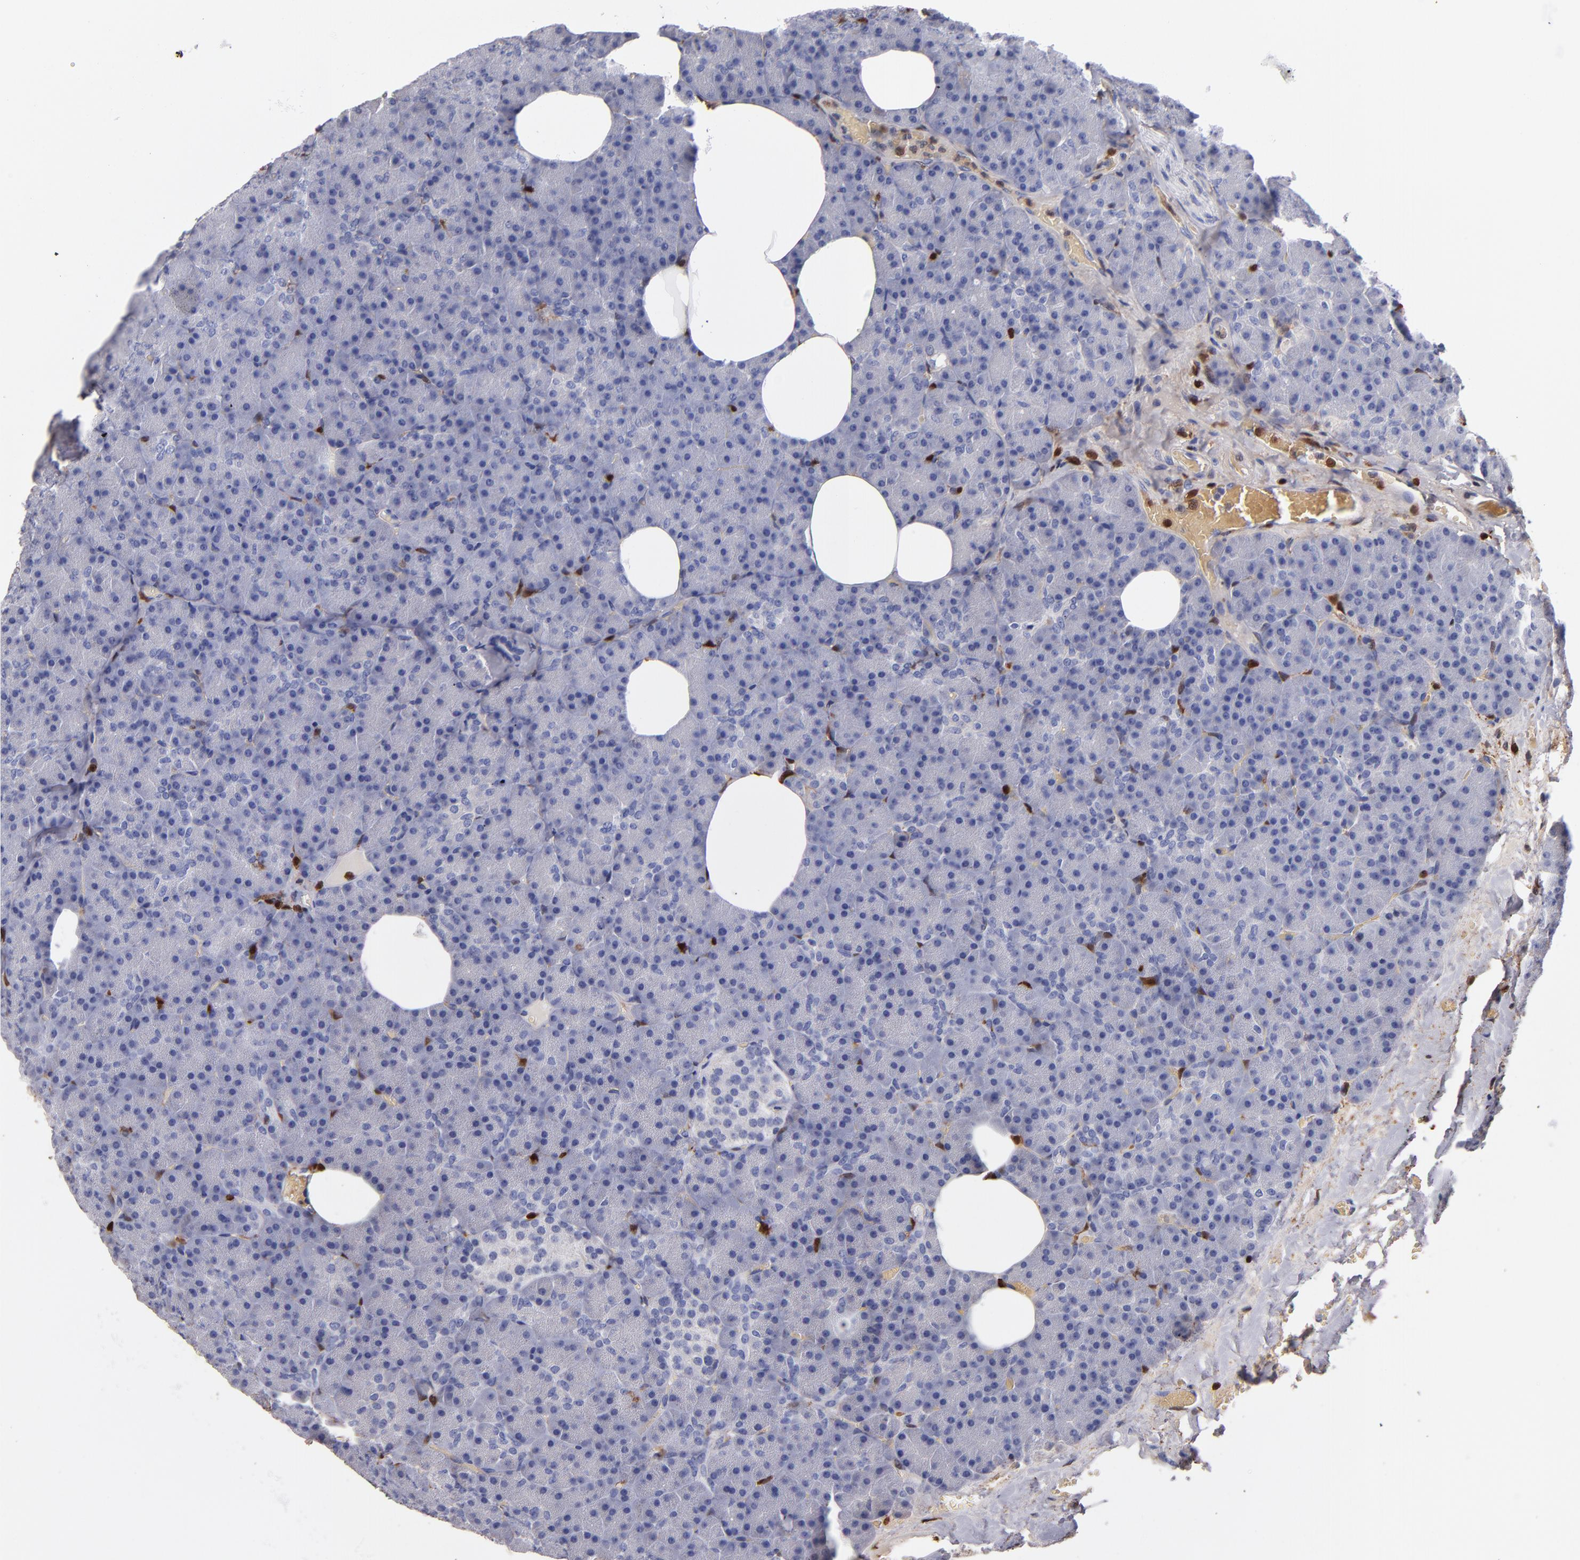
{"staining": {"intensity": "negative", "quantity": "none", "location": "none"}, "tissue": "pancreas", "cell_type": "Exocrine glandular cells", "image_type": "normal", "snomed": [{"axis": "morphology", "description": "Normal tissue, NOS"}, {"axis": "topography", "description": "Pancreas"}], "caption": "This is an immunohistochemistry micrograph of unremarkable pancreas. There is no positivity in exocrine glandular cells.", "gene": "S100A4", "patient": {"sex": "female", "age": 35}}